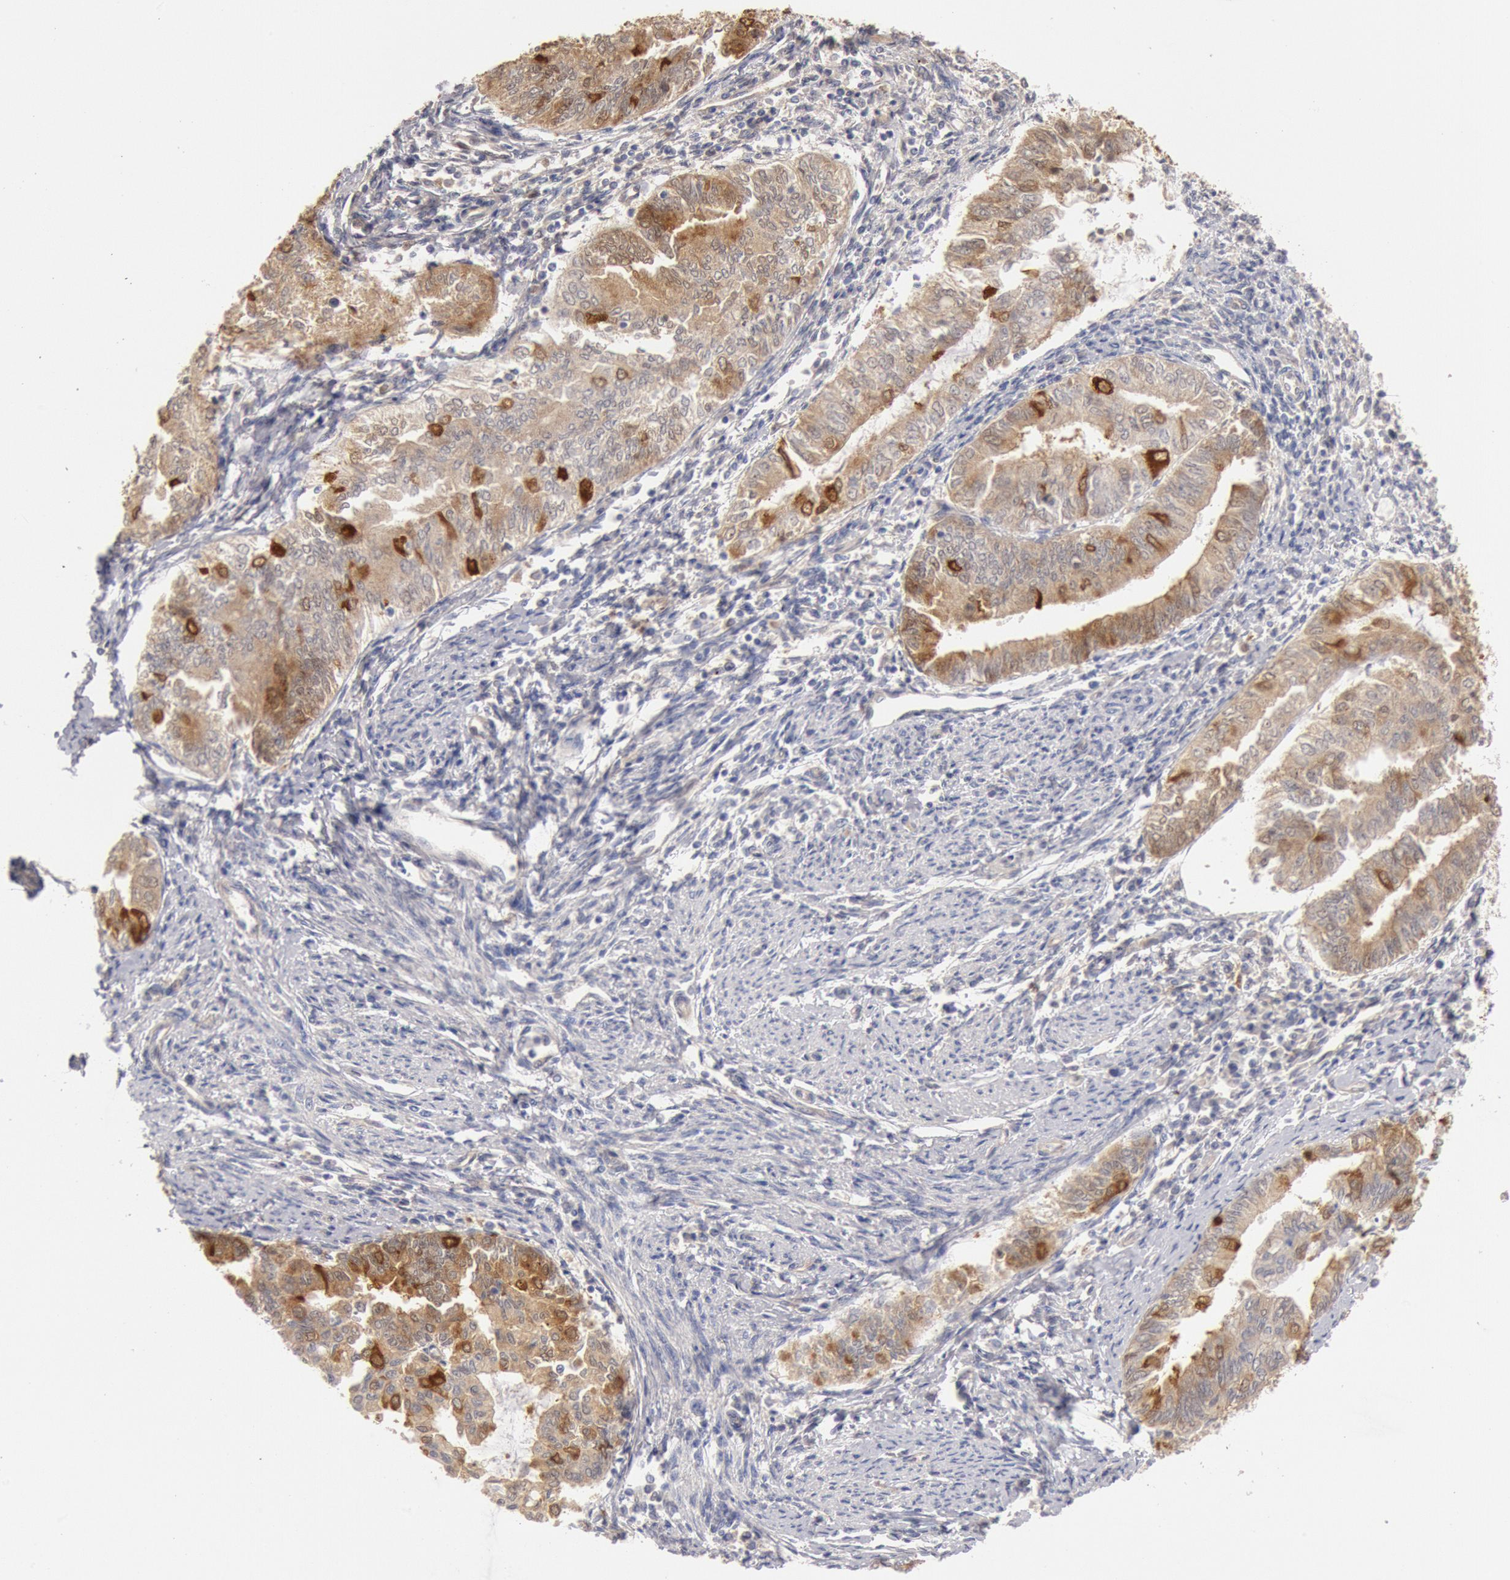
{"staining": {"intensity": "moderate", "quantity": "<25%", "location": "cytoplasmic/membranous"}, "tissue": "endometrial cancer", "cell_type": "Tumor cells", "image_type": "cancer", "snomed": [{"axis": "morphology", "description": "Adenocarcinoma, NOS"}, {"axis": "topography", "description": "Endometrium"}], "caption": "High-power microscopy captured an immunohistochemistry (IHC) image of endometrial adenocarcinoma, revealing moderate cytoplasmic/membranous staining in about <25% of tumor cells. Immunohistochemistry stains the protein of interest in brown and the nuclei are stained blue.", "gene": "DNAJA1", "patient": {"sex": "female", "age": 66}}